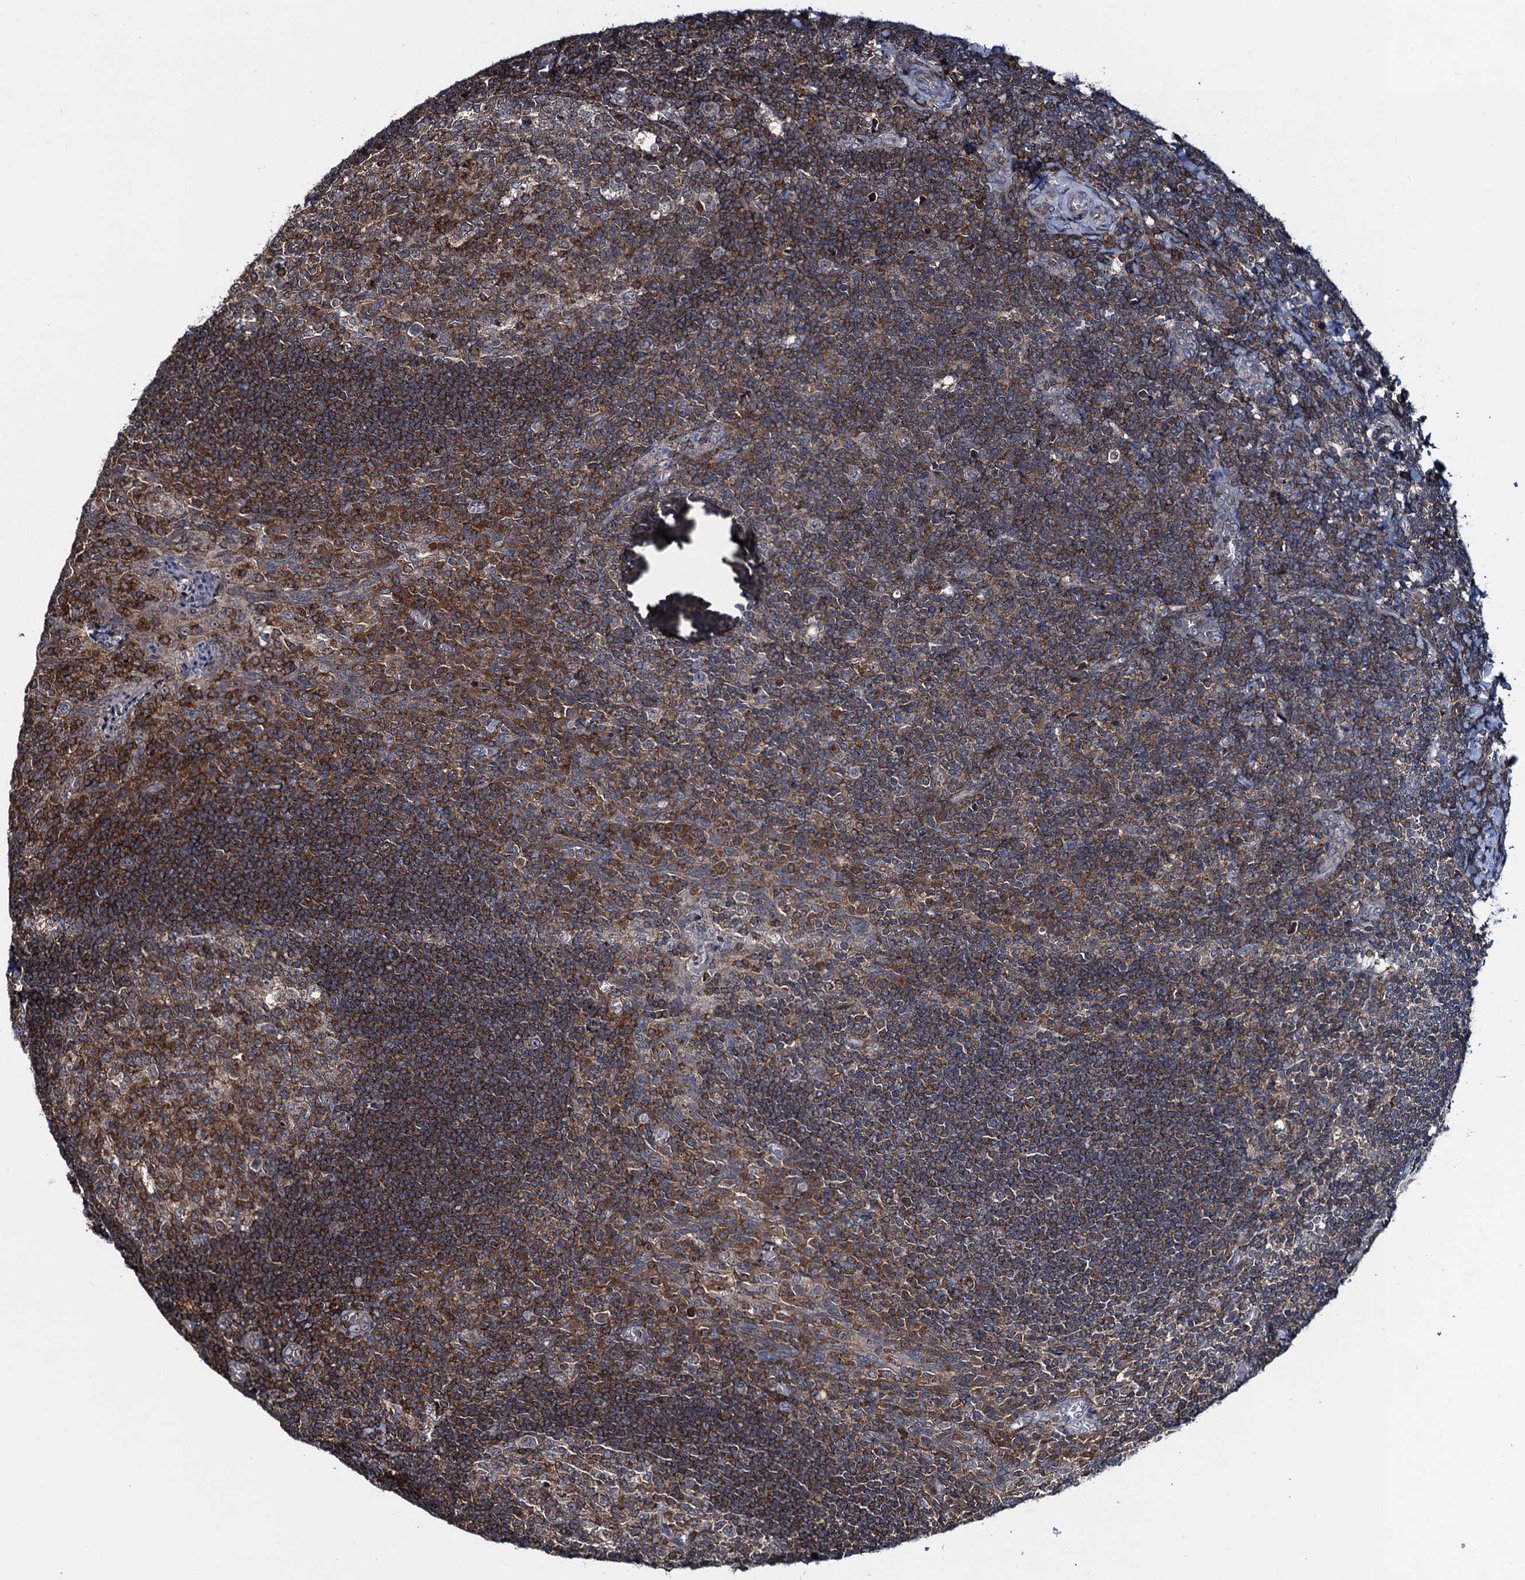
{"staining": {"intensity": "moderate", "quantity": ">75%", "location": "cytoplasmic/membranous"}, "tissue": "tonsil", "cell_type": "Germinal center cells", "image_type": "normal", "snomed": [{"axis": "morphology", "description": "Normal tissue, NOS"}, {"axis": "topography", "description": "Tonsil"}], "caption": "Germinal center cells demonstrate medium levels of moderate cytoplasmic/membranous staining in approximately >75% of cells in normal tonsil. (DAB (3,3'-diaminobenzidine) IHC with brightfield microscopy, high magnification).", "gene": "CCDC102A", "patient": {"sex": "male", "age": 17}}